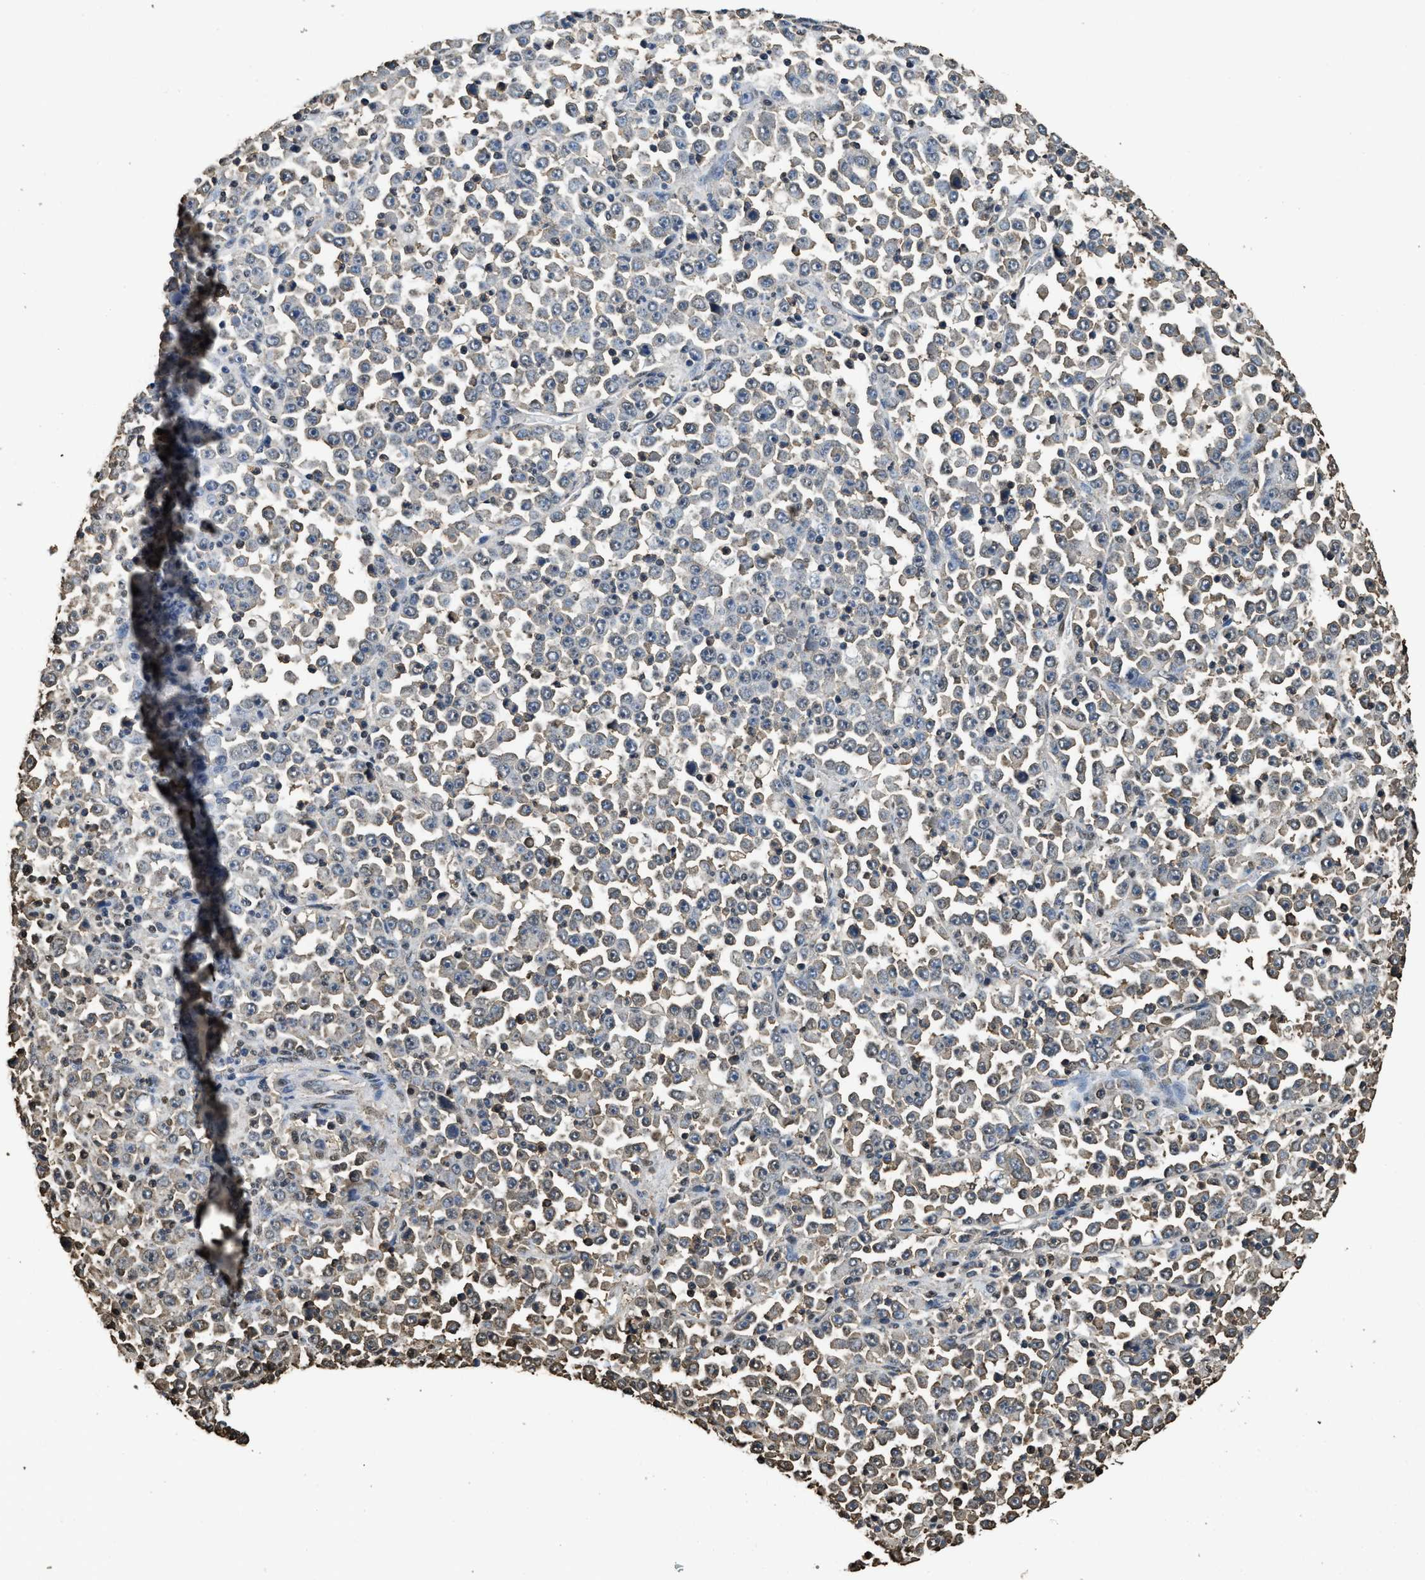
{"staining": {"intensity": "weak", "quantity": "<25%", "location": "cytoplasmic/membranous"}, "tissue": "stomach cancer", "cell_type": "Tumor cells", "image_type": "cancer", "snomed": [{"axis": "morphology", "description": "Normal tissue, NOS"}, {"axis": "morphology", "description": "Adenocarcinoma, NOS"}, {"axis": "topography", "description": "Stomach, upper"}, {"axis": "topography", "description": "Stomach"}], "caption": "Immunohistochemistry of human stomach adenocarcinoma reveals no staining in tumor cells.", "gene": "GAPDH", "patient": {"sex": "male", "age": 59}}